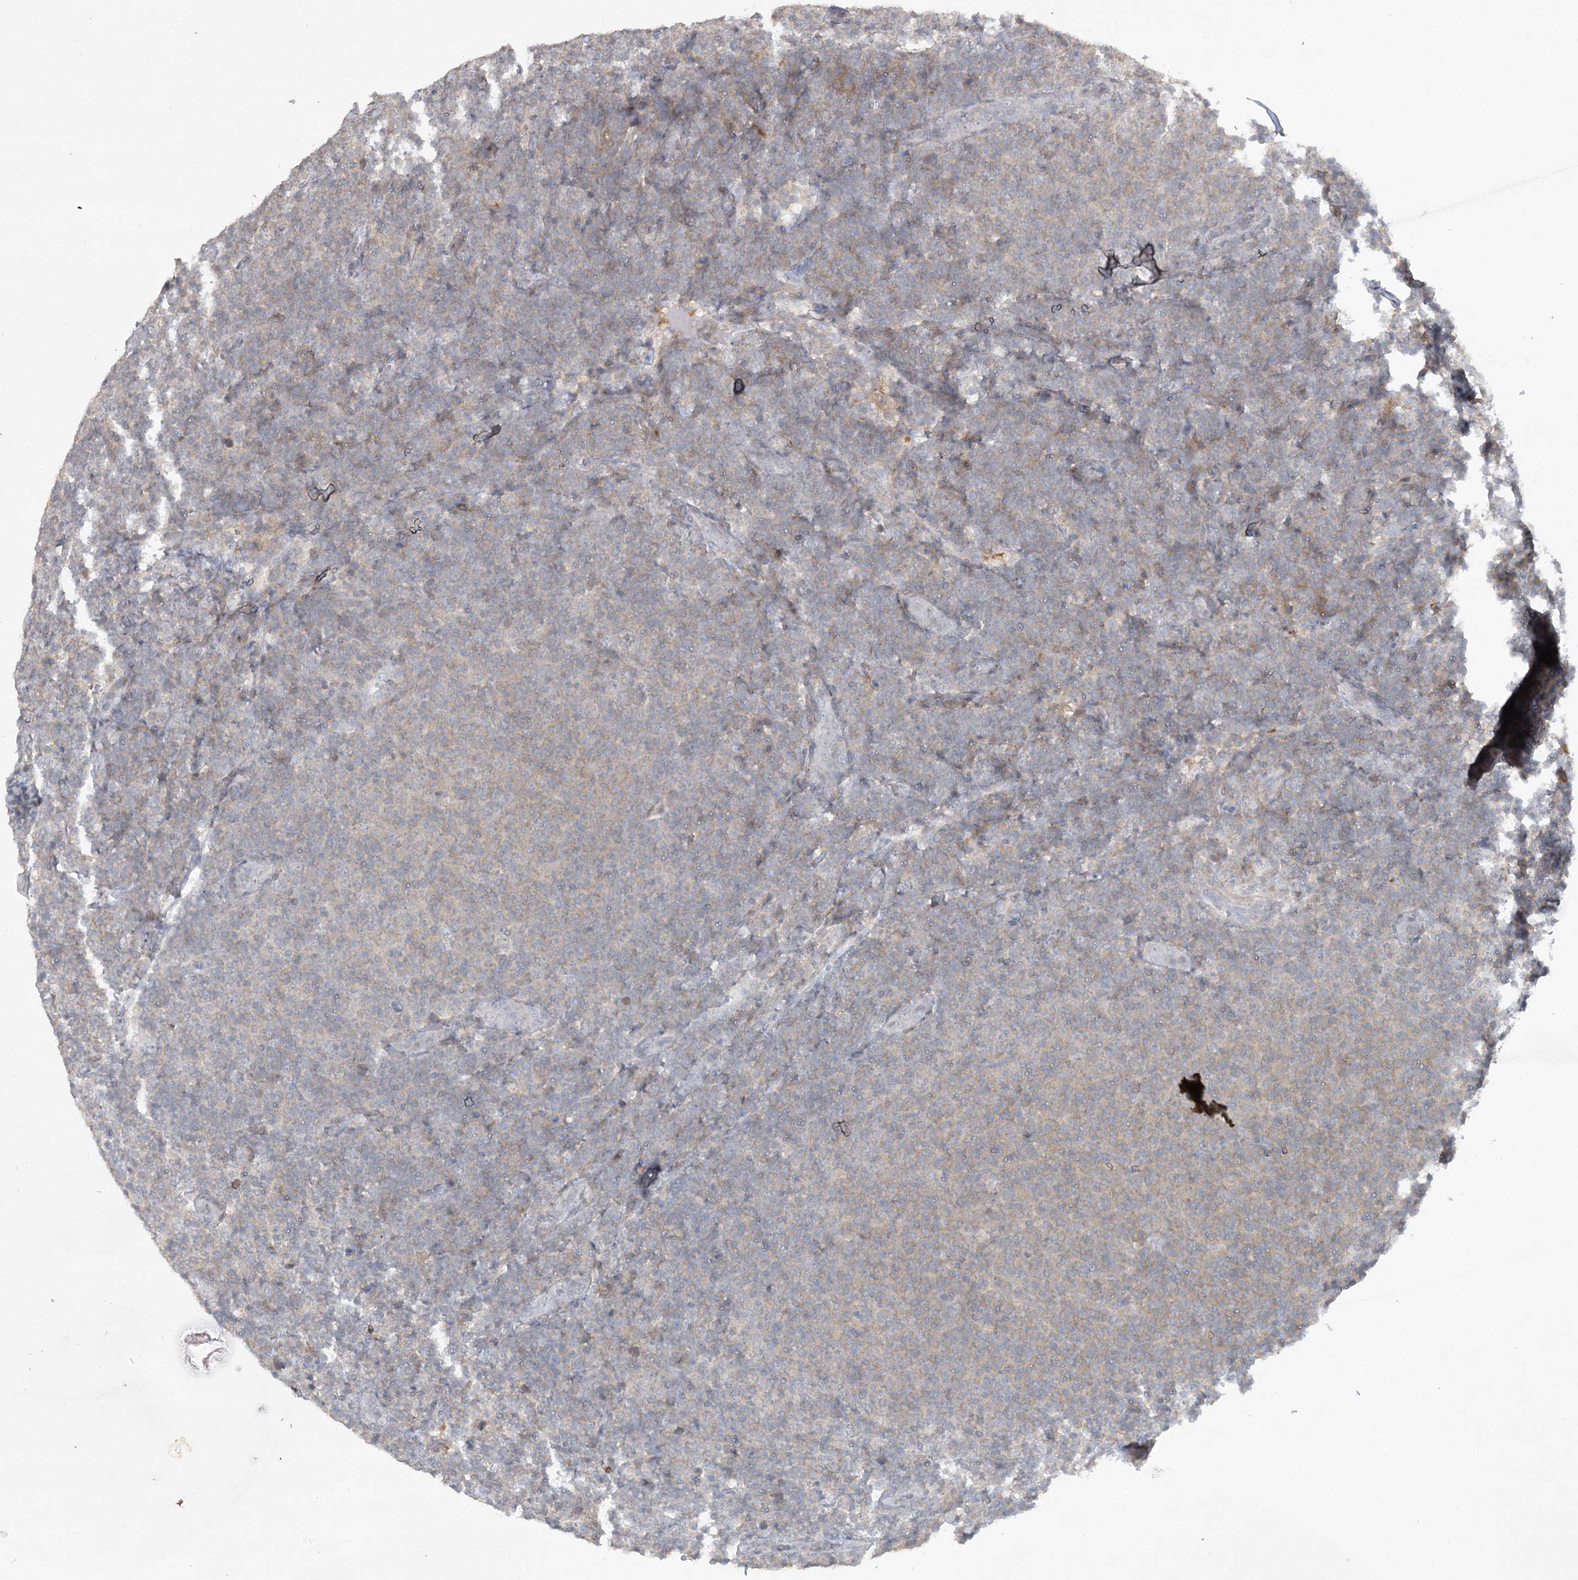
{"staining": {"intensity": "negative", "quantity": "none", "location": "none"}, "tissue": "lymphoma", "cell_type": "Tumor cells", "image_type": "cancer", "snomed": [{"axis": "morphology", "description": "Malignant lymphoma, non-Hodgkin's type, Low grade"}, {"axis": "topography", "description": "Lymph node"}], "caption": "Tumor cells are negative for protein expression in human low-grade malignant lymphoma, non-Hodgkin's type.", "gene": "TRAF3IP1", "patient": {"sex": "male", "age": 66}}